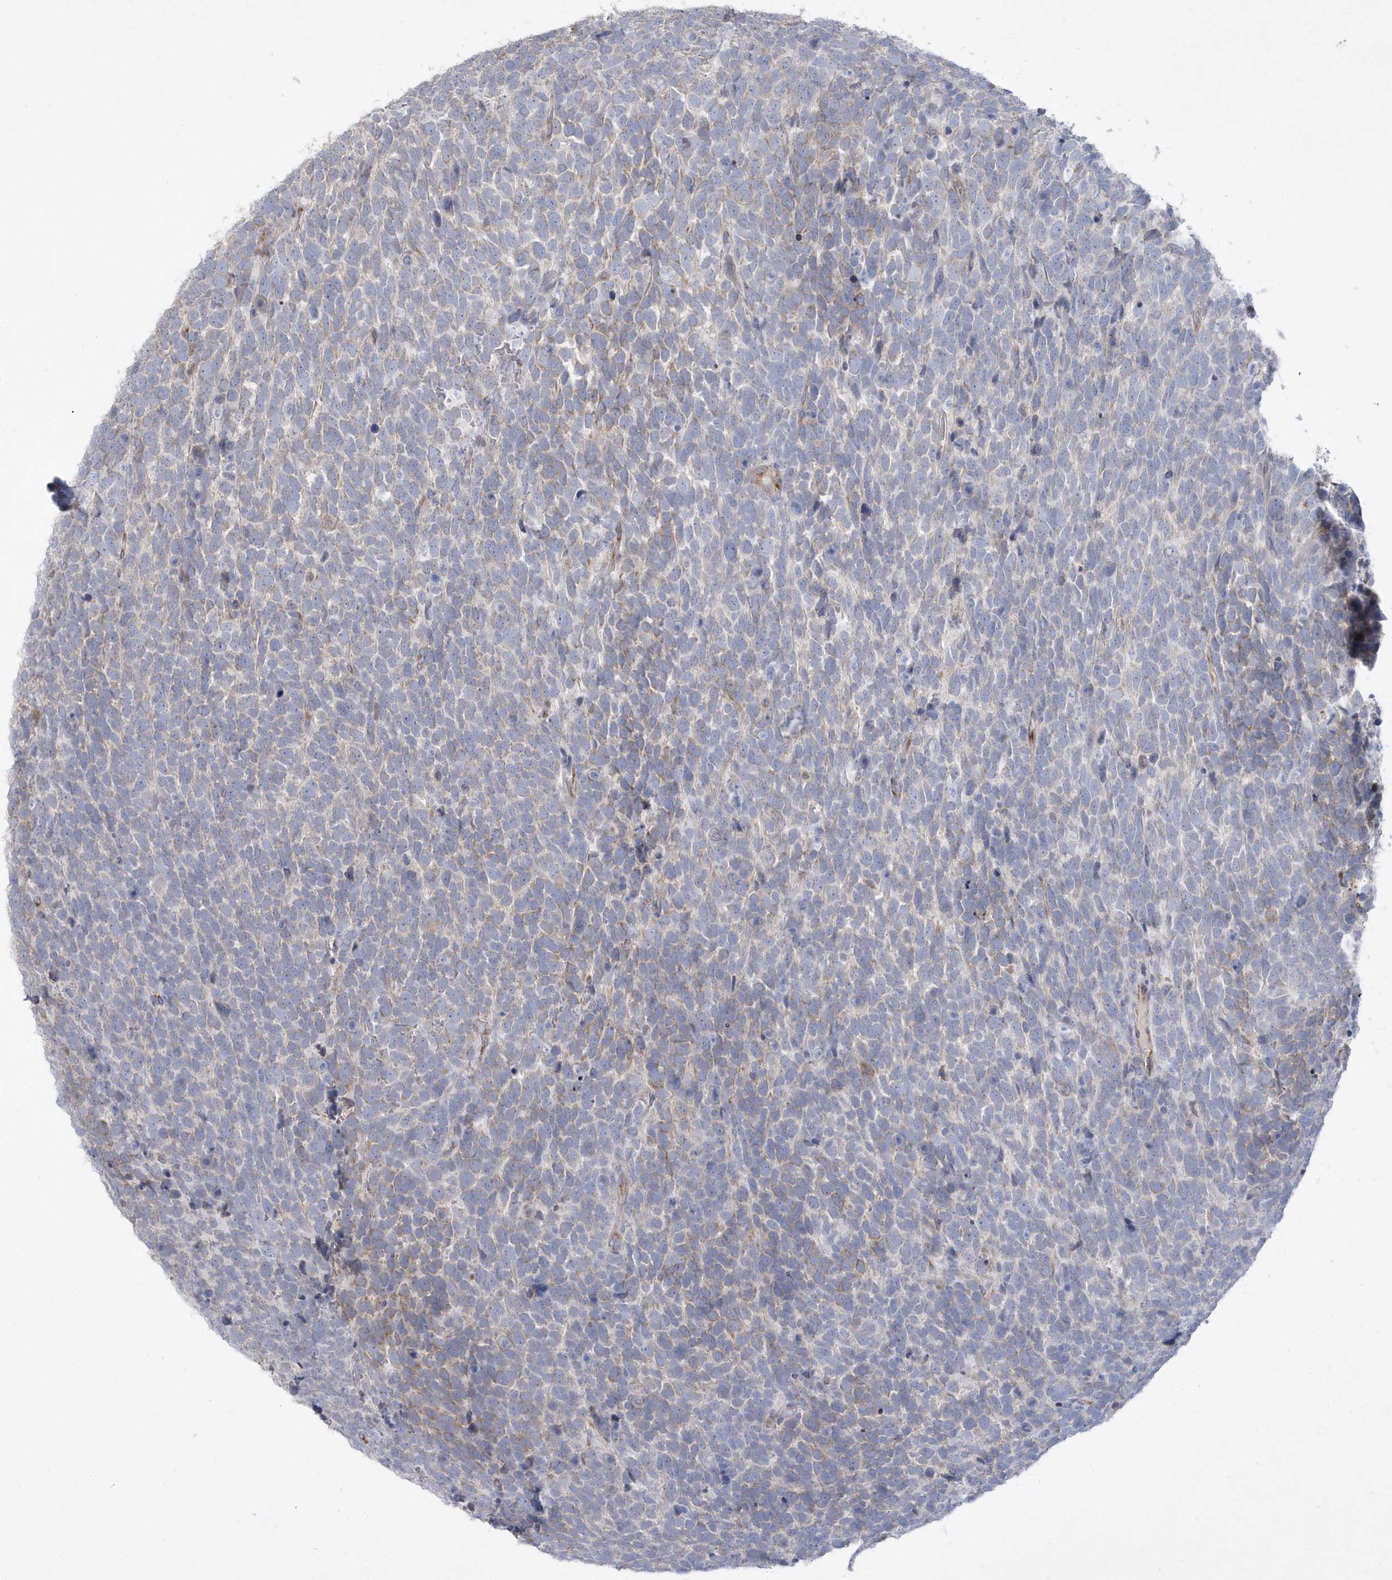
{"staining": {"intensity": "weak", "quantity": "<25%", "location": "cytoplasmic/membranous"}, "tissue": "urothelial cancer", "cell_type": "Tumor cells", "image_type": "cancer", "snomed": [{"axis": "morphology", "description": "Urothelial carcinoma, High grade"}, {"axis": "topography", "description": "Urinary bladder"}], "caption": "This is an immunohistochemistry (IHC) photomicrograph of human urothelial cancer. There is no expression in tumor cells.", "gene": "DGAT1", "patient": {"sex": "female", "age": 82}}